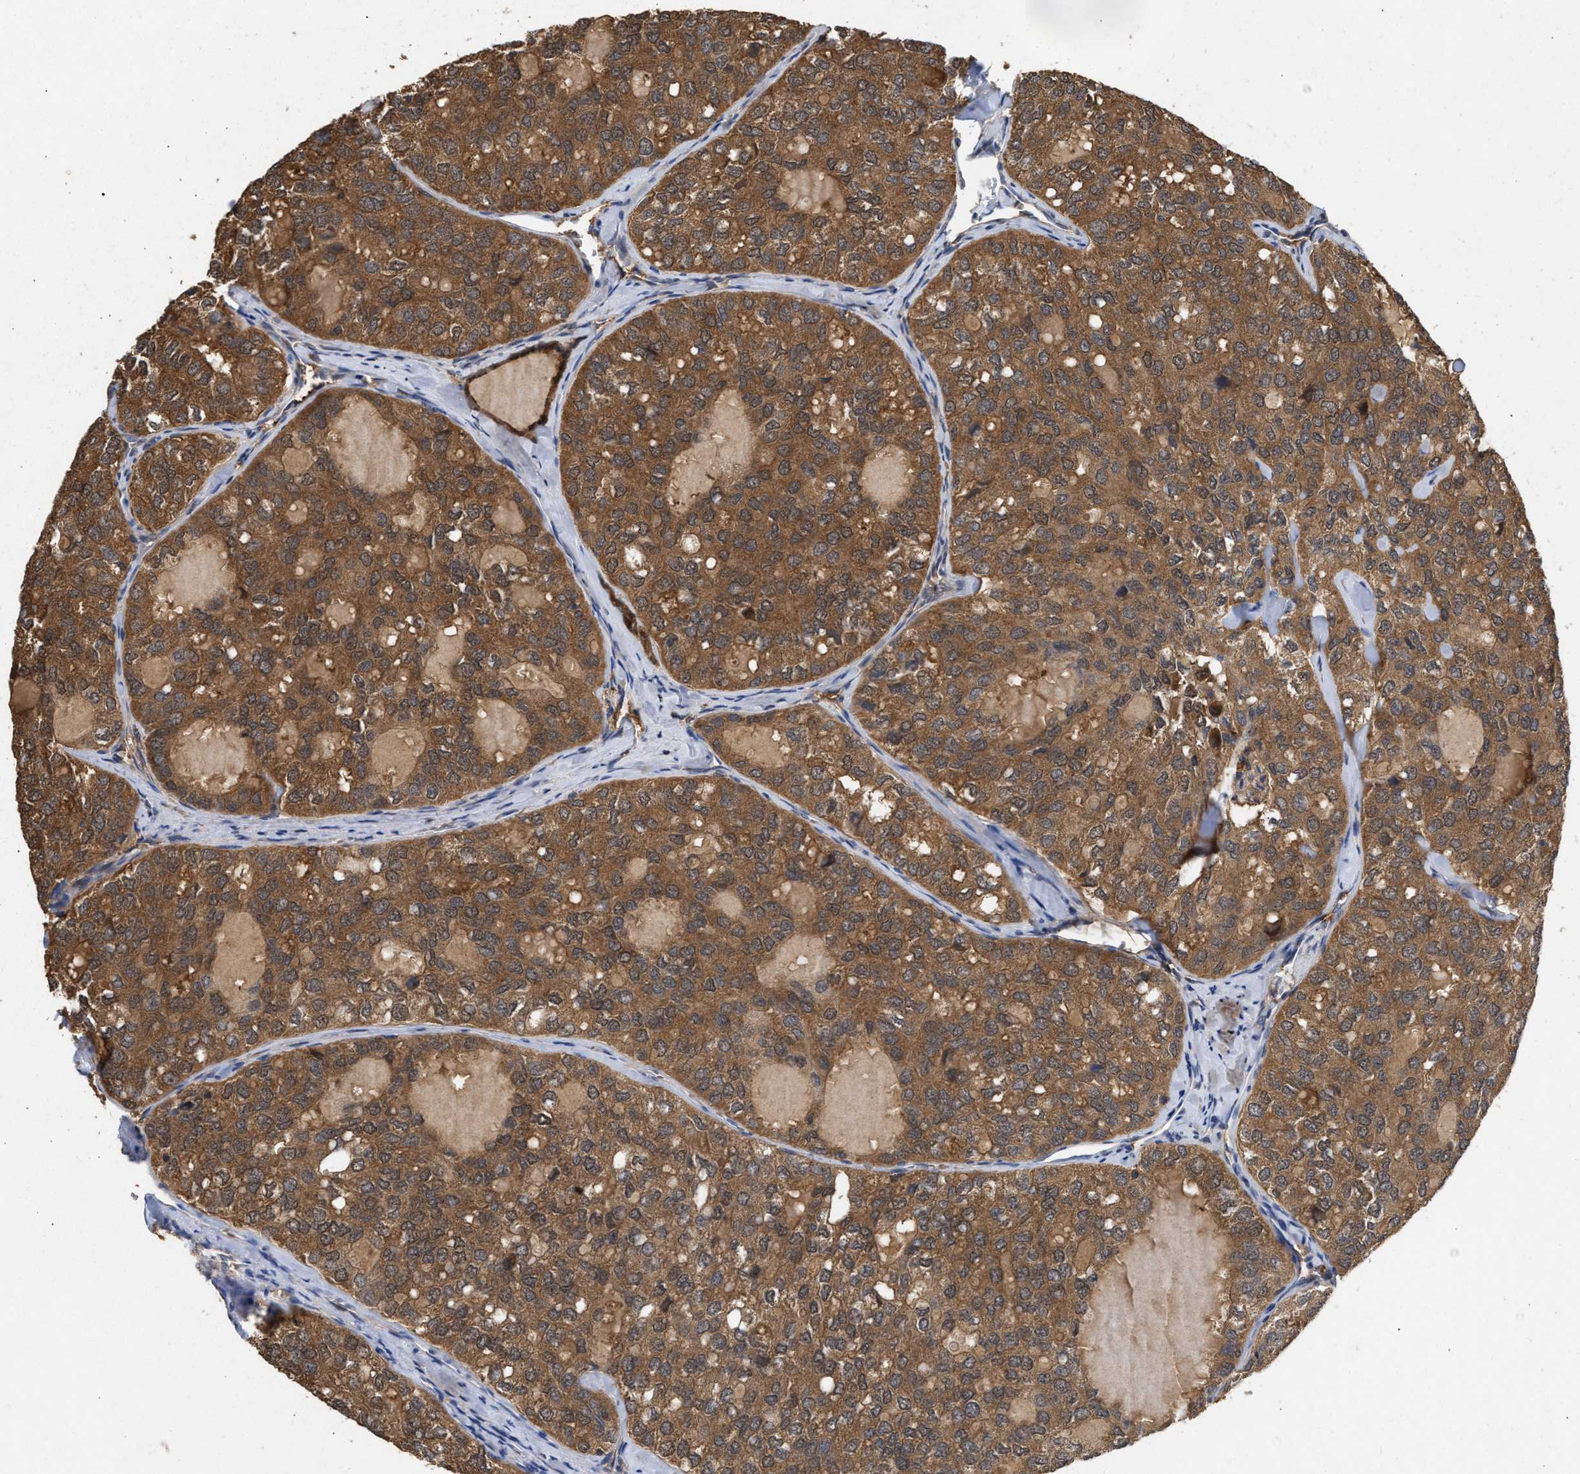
{"staining": {"intensity": "strong", "quantity": ">75%", "location": "cytoplasmic/membranous,nuclear"}, "tissue": "thyroid cancer", "cell_type": "Tumor cells", "image_type": "cancer", "snomed": [{"axis": "morphology", "description": "Follicular adenoma carcinoma, NOS"}, {"axis": "topography", "description": "Thyroid gland"}], "caption": "Human thyroid follicular adenoma carcinoma stained with a brown dye demonstrates strong cytoplasmic/membranous and nuclear positive positivity in approximately >75% of tumor cells.", "gene": "FITM1", "patient": {"sex": "male", "age": 75}}